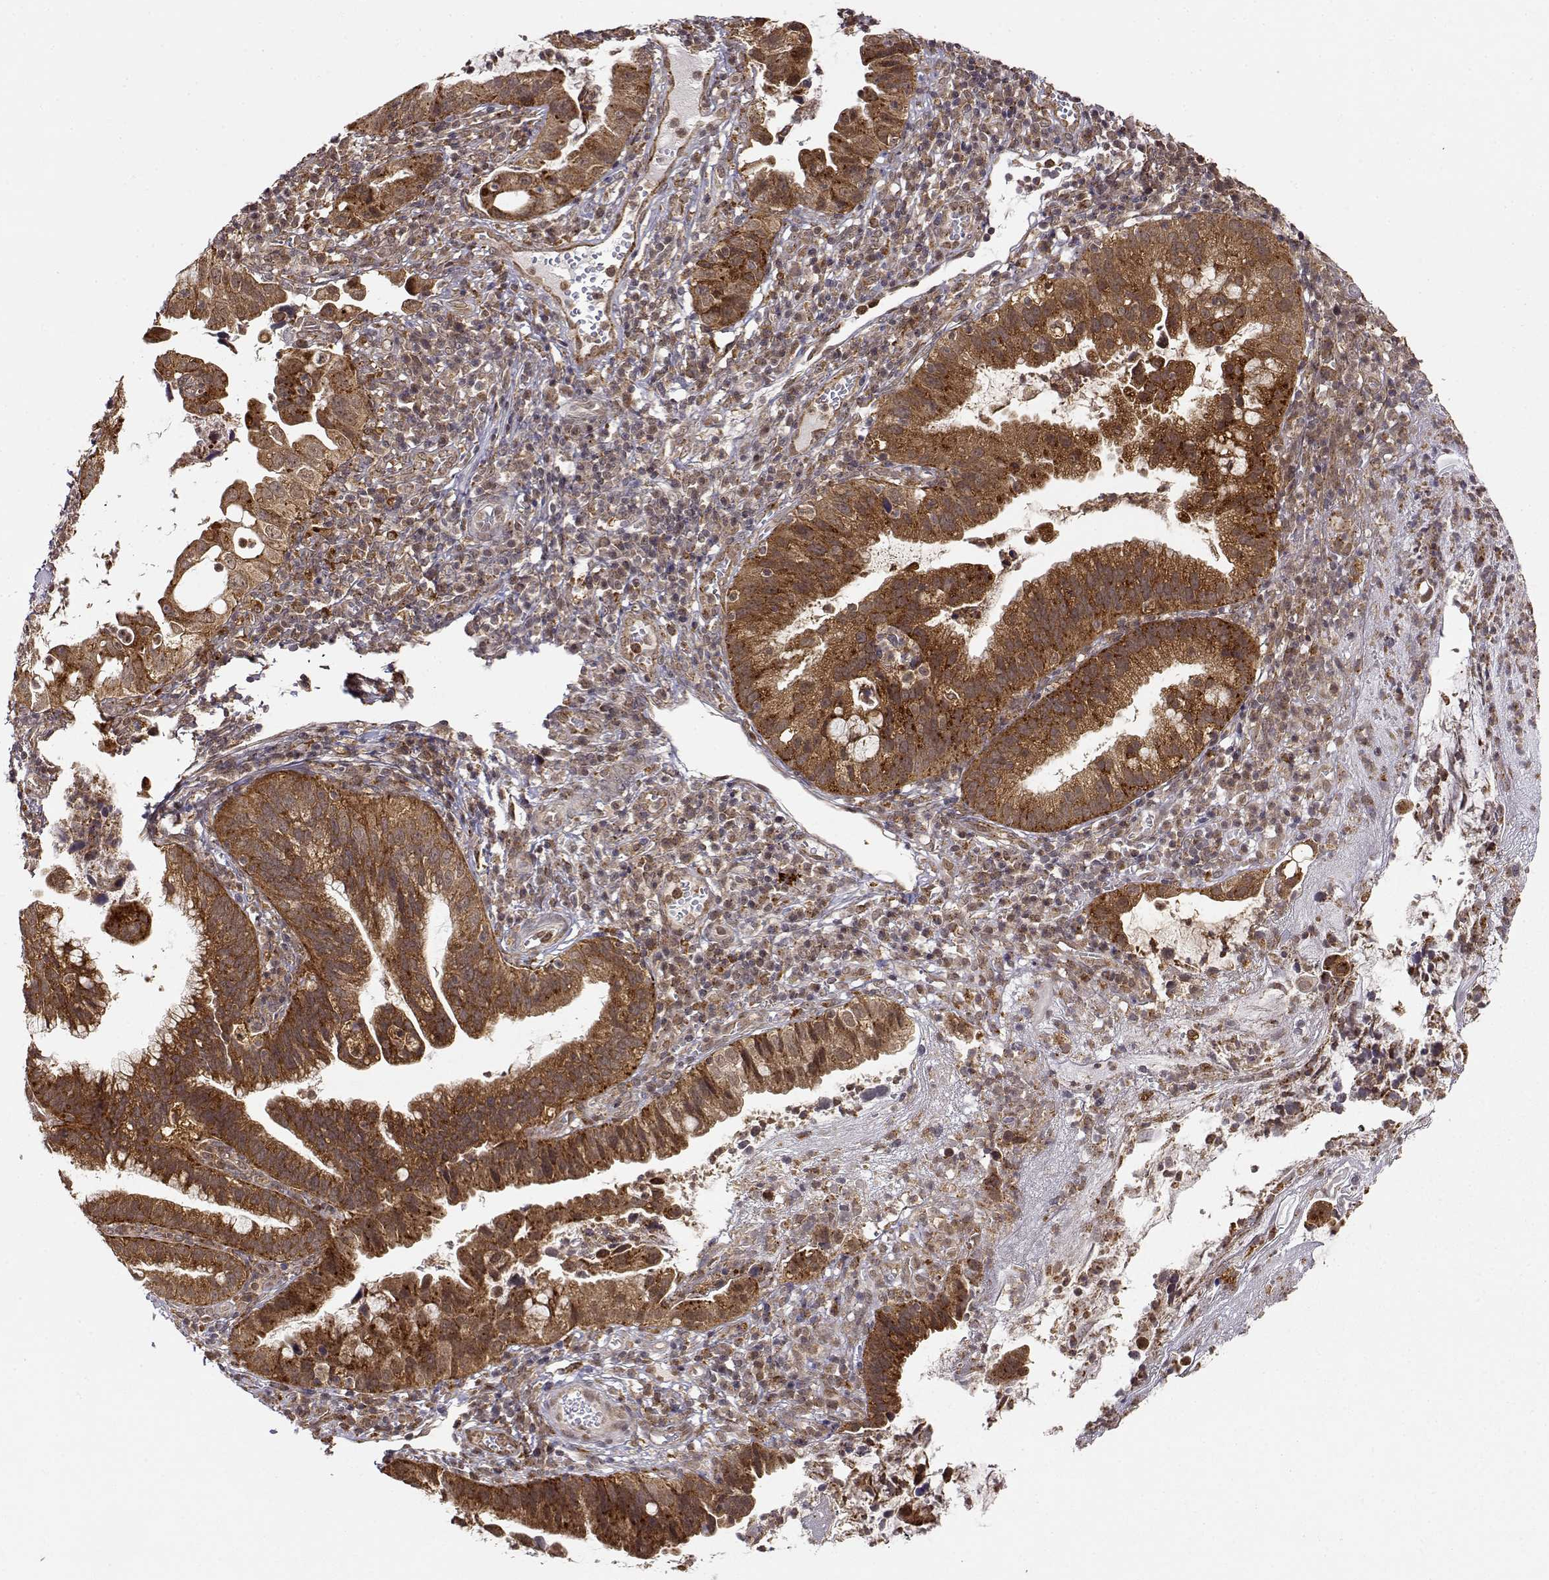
{"staining": {"intensity": "strong", "quantity": ">75%", "location": "cytoplasmic/membranous"}, "tissue": "cervical cancer", "cell_type": "Tumor cells", "image_type": "cancer", "snomed": [{"axis": "morphology", "description": "Adenocarcinoma, NOS"}, {"axis": "topography", "description": "Cervix"}], "caption": "Cervical cancer stained with a protein marker shows strong staining in tumor cells.", "gene": "RNF13", "patient": {"sex": "female", "age": 34}}